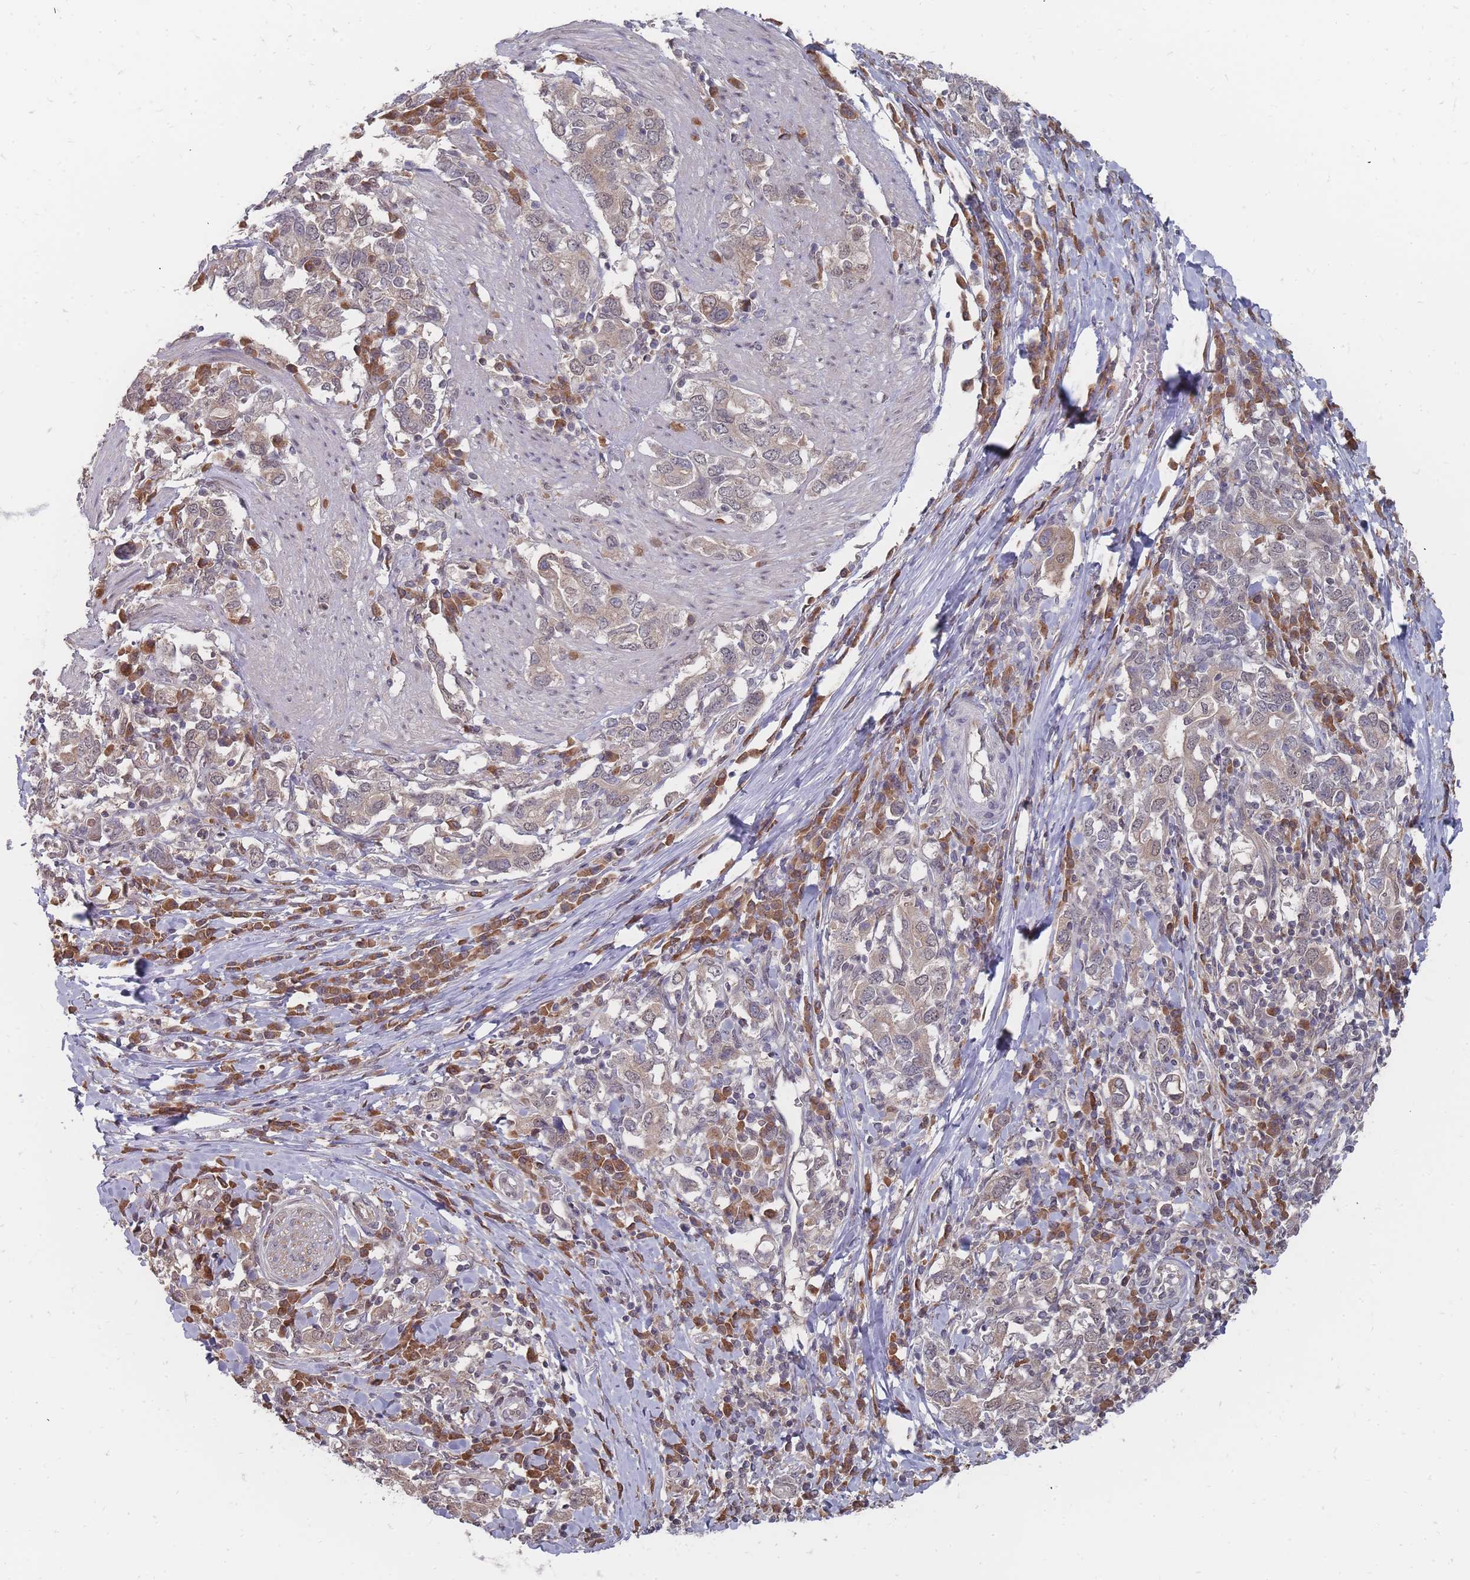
{"staining": {"intensity": "weak", "quantity": "25%-75%", "location": "cytoplasmic/membranous,nuclear"}, "tissue": "stomach cancer", "cell_type": "Tumor cells", "image_type": "cancer", "snomed": [{"axis": "morphology", "description": "Adenocarcinoma, NOS"}, {"axis": "topography", "description": "Stomach, upper"}, {"axis": "topography", "description": "Stomach"}], "caption": "Stomach cancer stained for a protein (brown) exhibits weak cytoplasmic/membranous and nuclear positive positivity in approximately 25%-75% of tumor cells.", "gene": "NKD1", "patient": {"sex": "male", "age": 62}}